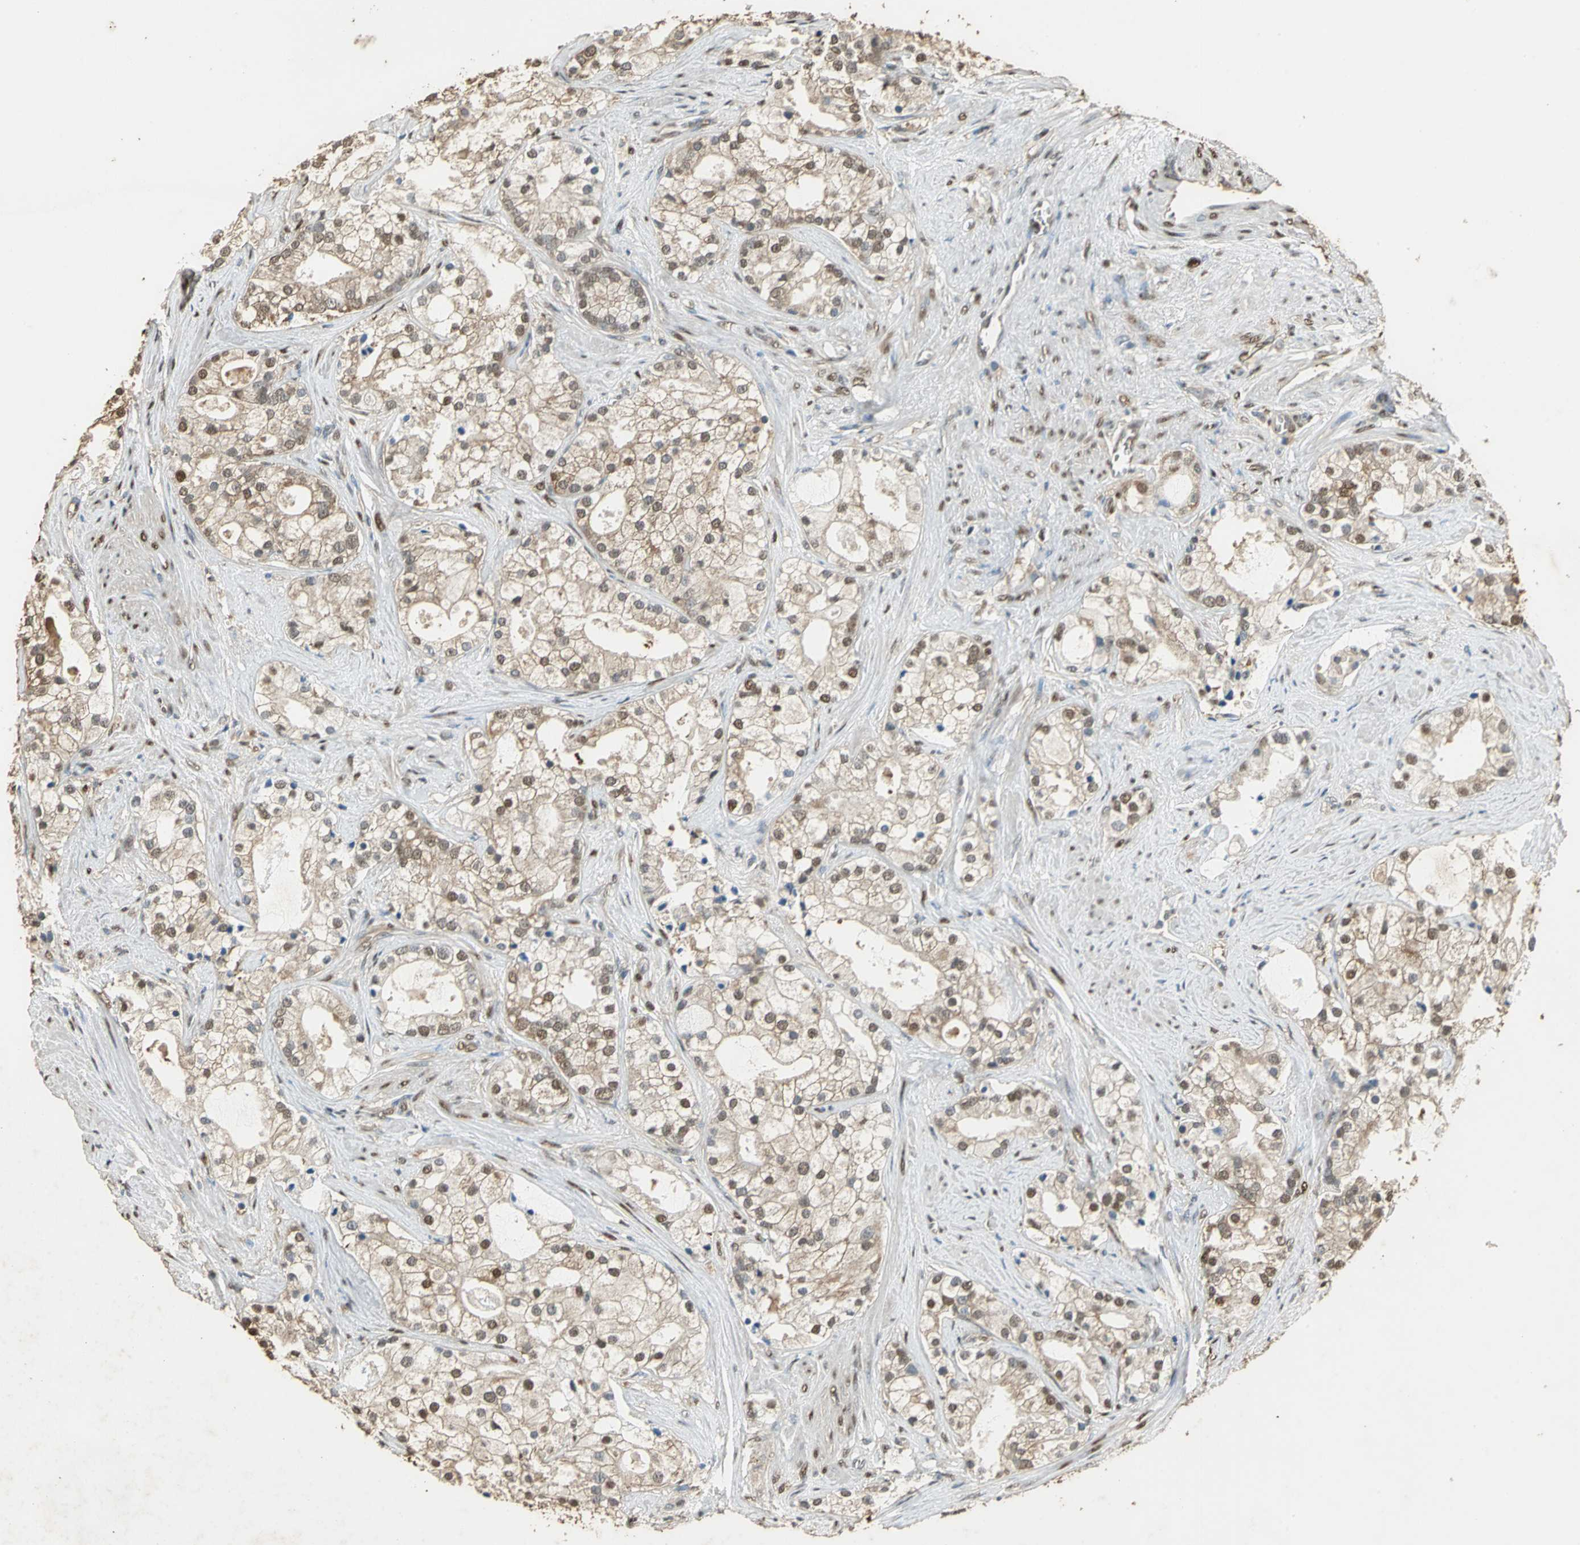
{"staining": {"intensity": "moderate", "quantity": ">75%", "location": "cytoplasmic/membranous"}, "tissue": "prostate cancer", "cell_type": "Tumor cells", "image_type": "cancer", "snomed": [{"axis": "morphology", "description": "Adenocarcinoma, Low grade"}, {"axis": "topography", "description": "Prostate"}], "caption": "Prostate low-grade adenocarcinoma tissue reveals moderate cytoplasmic/membranous positivity in about >75% of tumor cells", "gene": "GAPDH", "patient": {"sex": "male", "age": 58}}